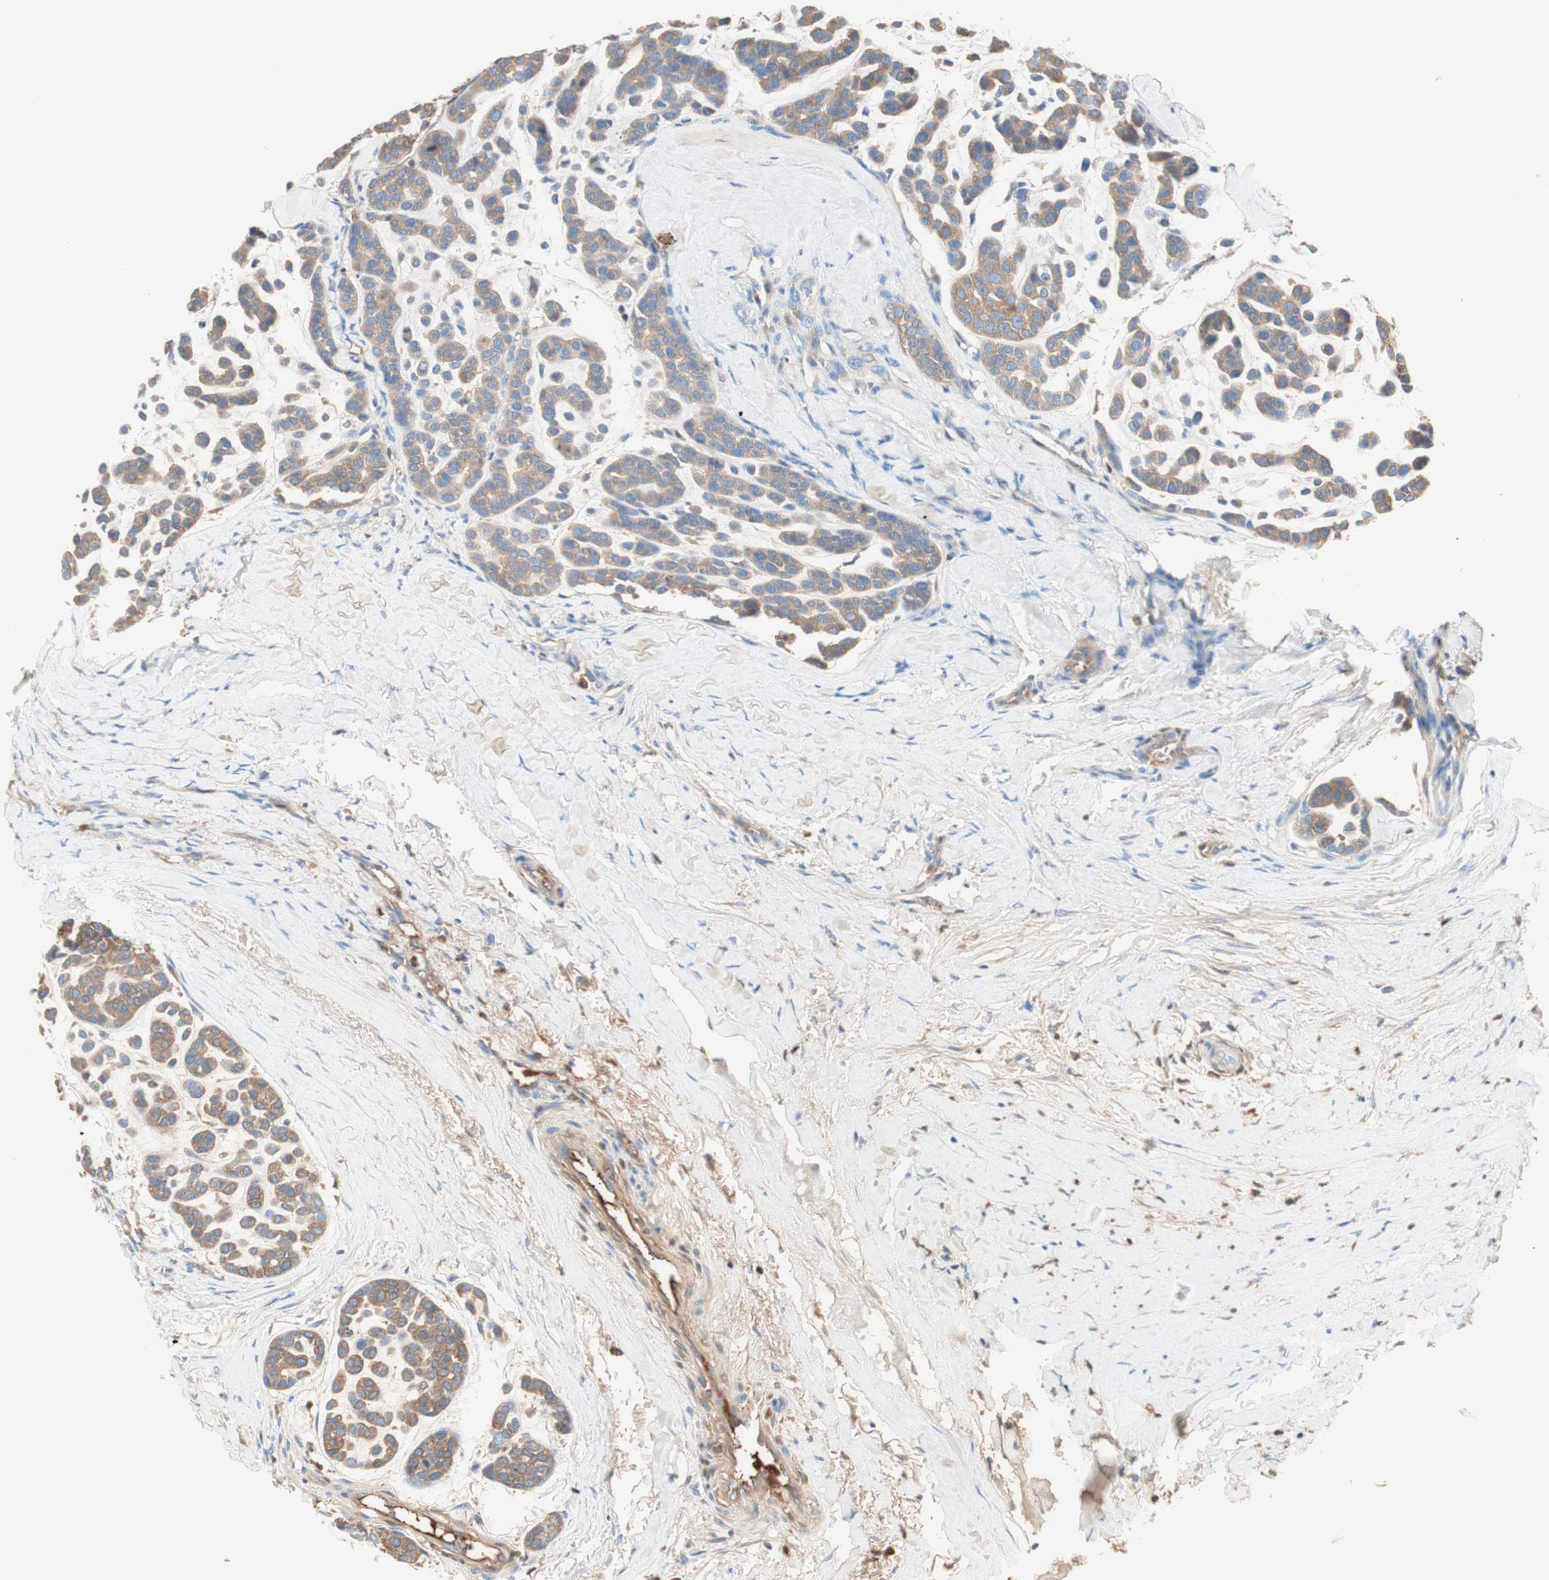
{"staining": {"intensity": "moderate", "quantity": ">75%", "location": "cytoplasmic/membranous"}, "tissue": "head and neck cancer", "cell_type": "Tumor cells", "image_type": "cancer", "snomed": [{"axis": "morphology", "description": "Adenocarcinoma, NOS"}, {"axis": "morphology", "description": "Adenoma, NOS"}, {"axis": "topography", "description": "Head-Neck"}], "caption": "Moderate cytoplasmic/membranous staining is seen in about >75% of tumor cells in head and neck cancer (adenocarcinoma).", "gene": "KNG1", "patient": {"sex": "female", "age": 55}}